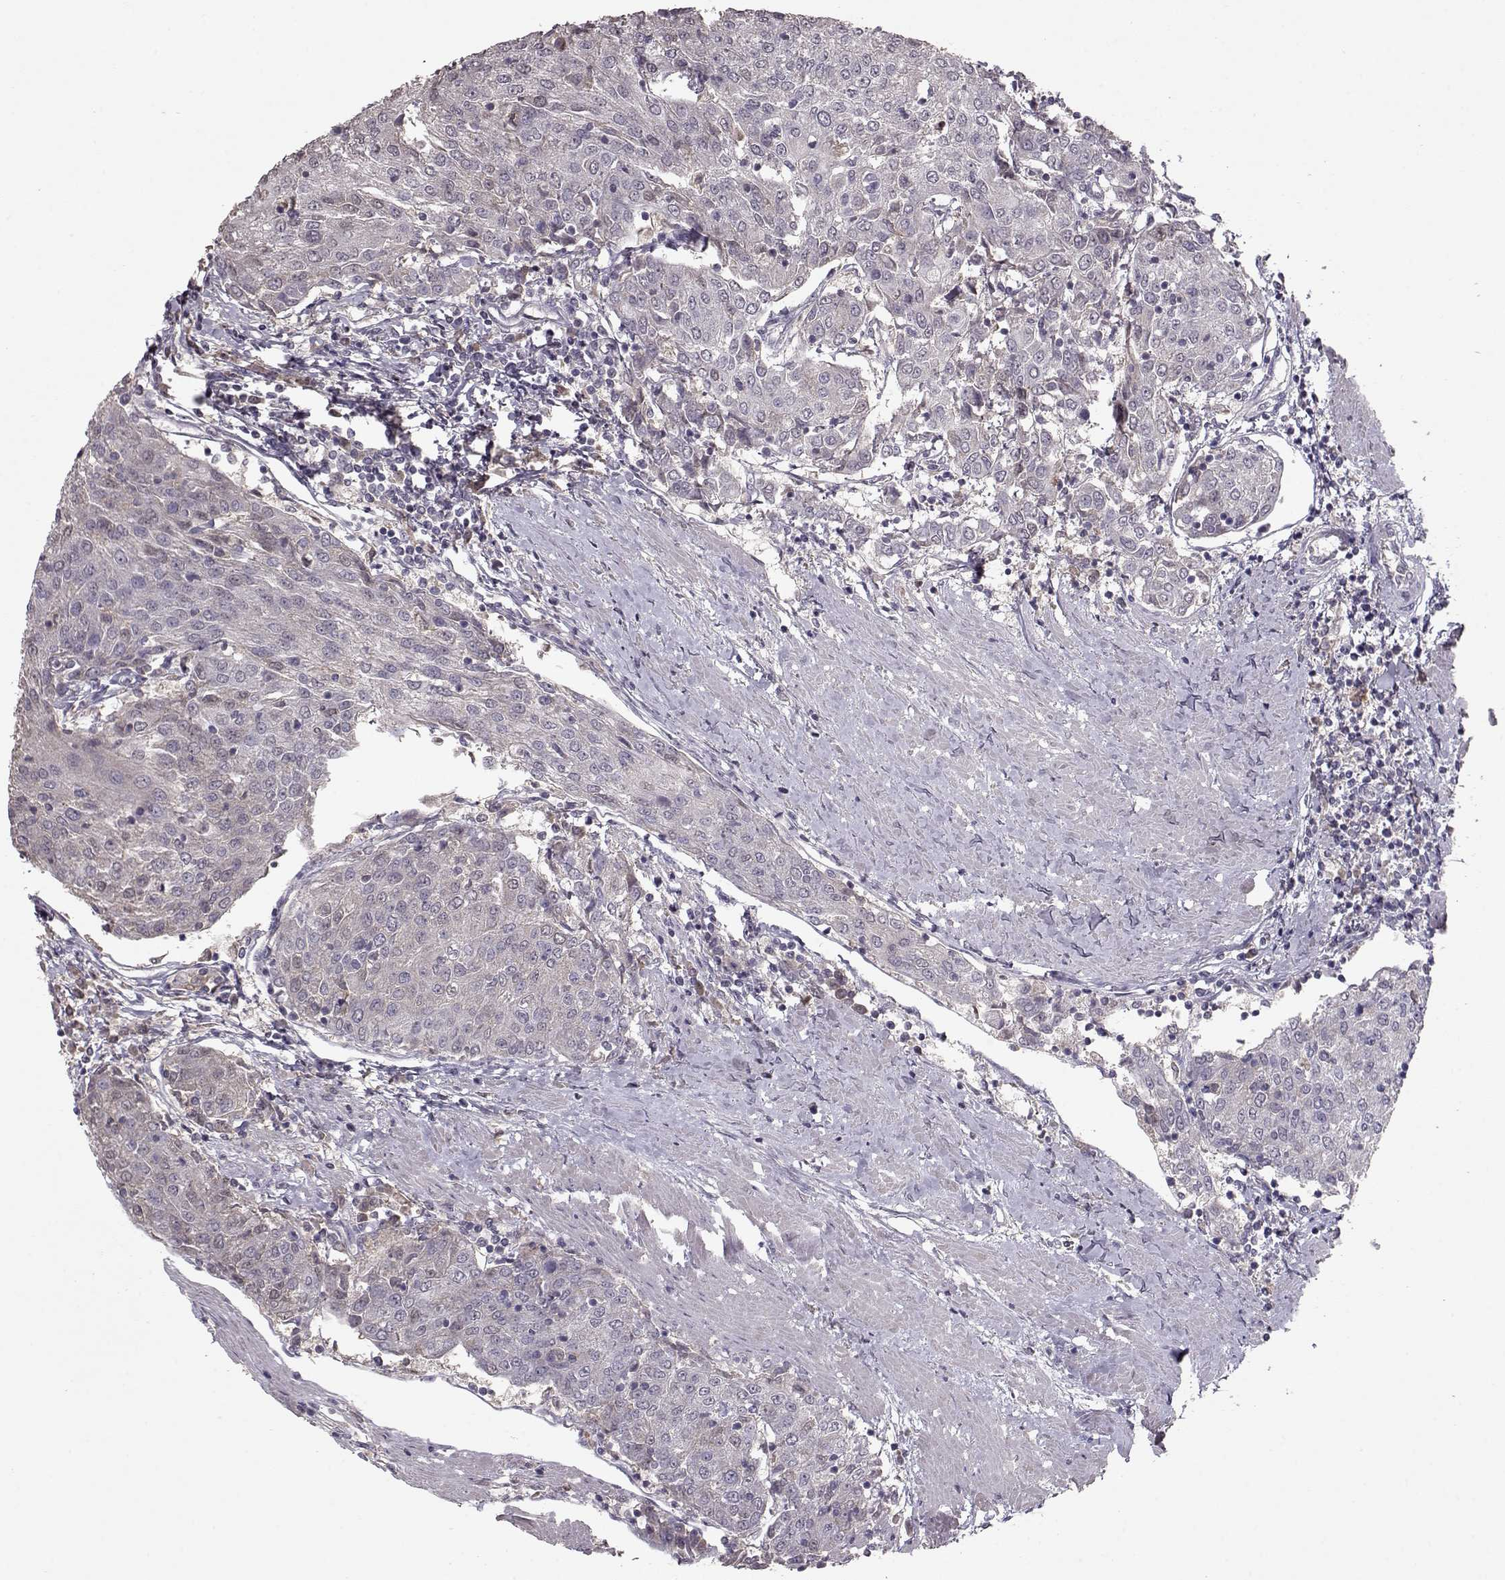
{"staining": {"intensity": "negative", "quantity": "none", "location": "none"}, "tissue": "urothelial cancer", "cell_type": "Tumor cells", "image_type": "cancer", "snomed": [{"axis": "morphology", "description": "Urothelial carcinoma, High grade"}, {"axis": "topography", "description": "Urinary bladder"}], "caption": "This is an immunohistochemistry (IHC) photomicrograph of human urothelial carcinoma (high-grade). There is no expression in tumor cells.", "gene": "PMCH", "patient": {"sex": "female", "age": 85}}